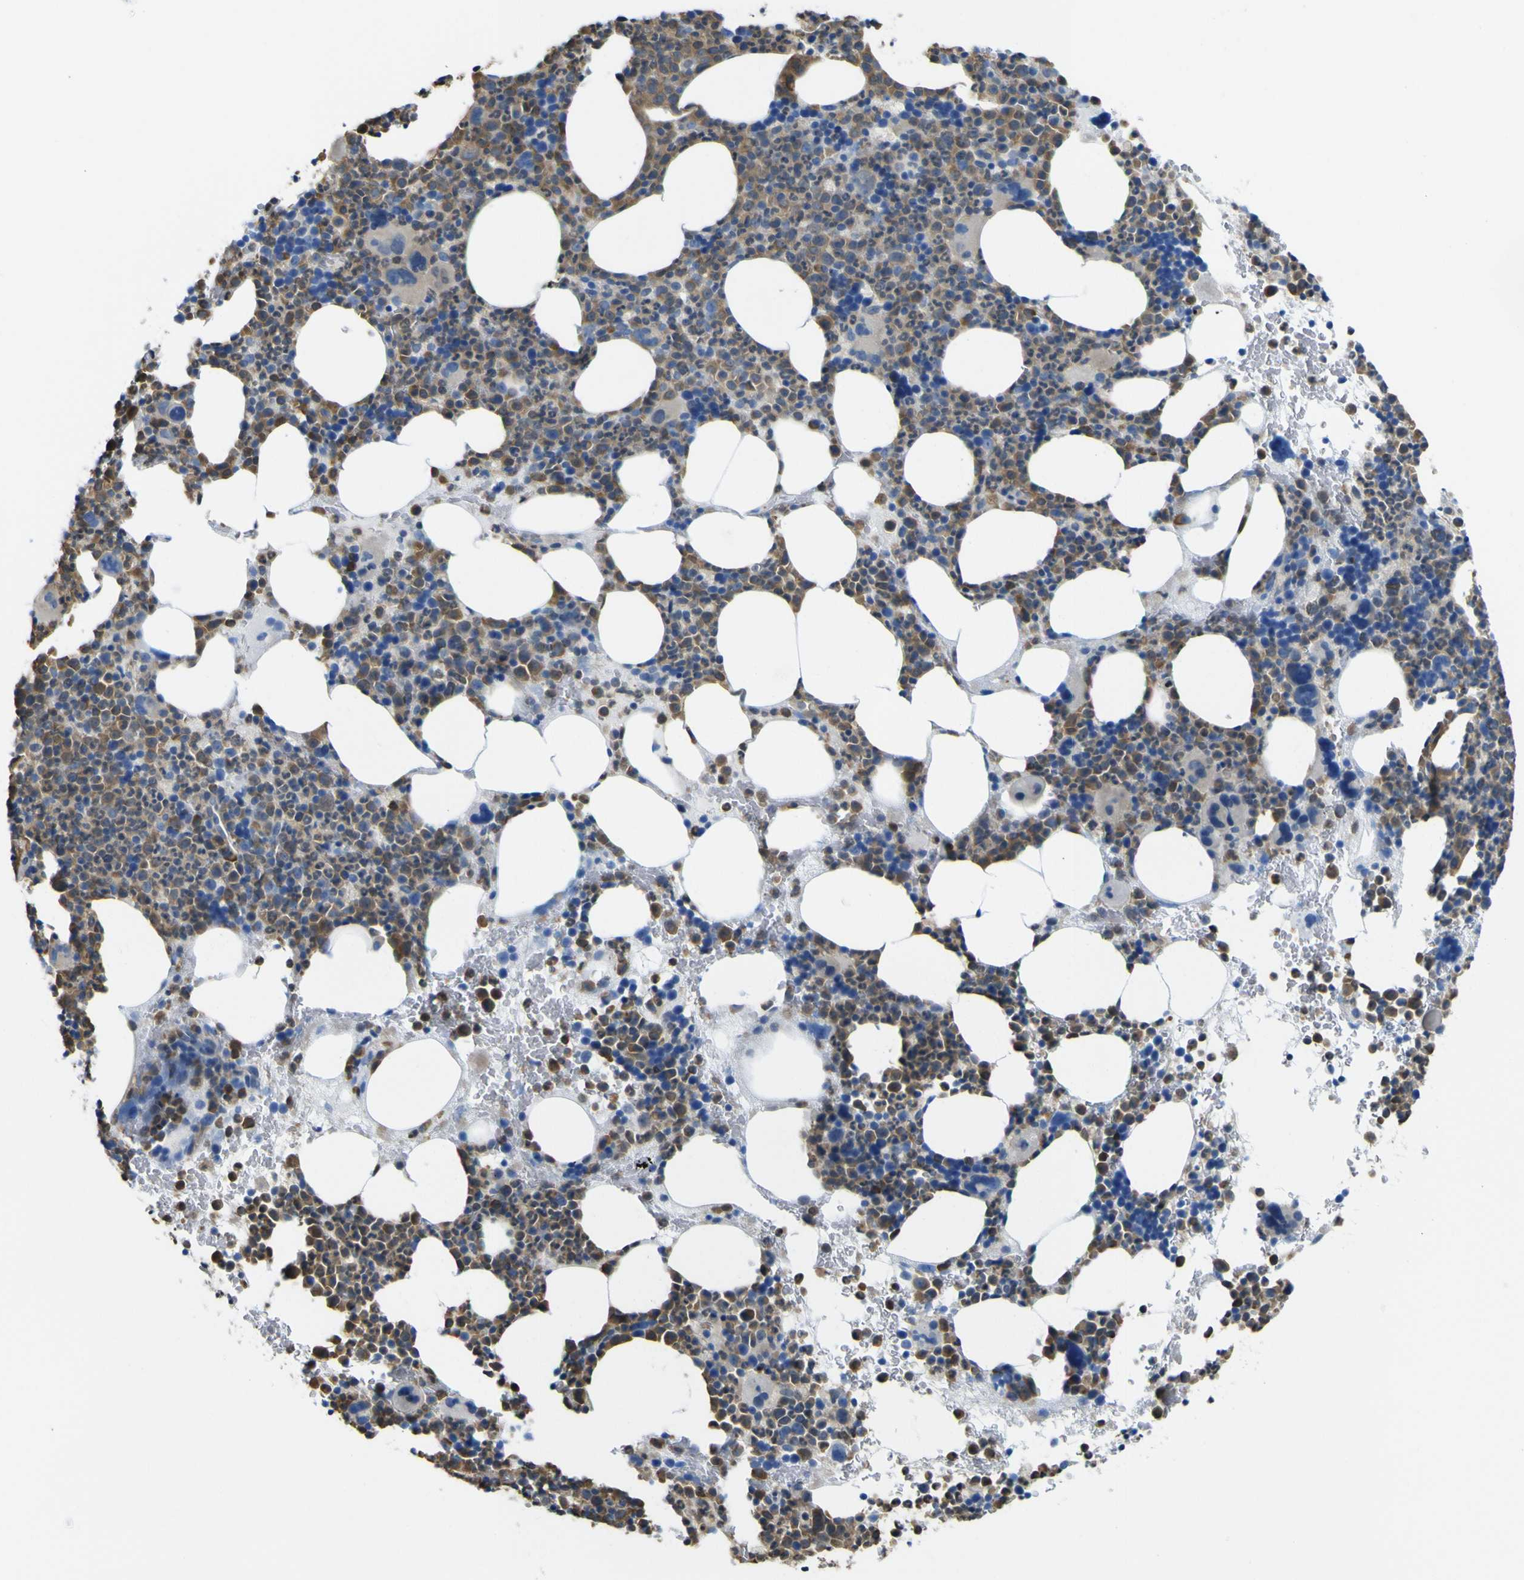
{"staining": {"intensity": "moderate", "quantity": ">75%", "location": "cytoplasmic/membranous"}, "tissue": "bone marrow", "cell_type": "Hematopoietic cells", "image_type": "normal", "snomed": [{"axis": "morphology", "description": "Normal tissue, NOS"}, {"axis": "morphology", "description": "Inflammation, NOS"}, {"axis": "topography", "description": "Bone marrow"}], "caption": "This photomicrograph reveals benign bone marrow stained with immunohistochemistry to label a protein in brown. The cytoplasmic/membranous of hematopoietic cells show moderate positivity for the protein. Nuclei are counter-stained blue.", "gene": "ABHD3", "patient": {"sex": "male", "age": 73}}